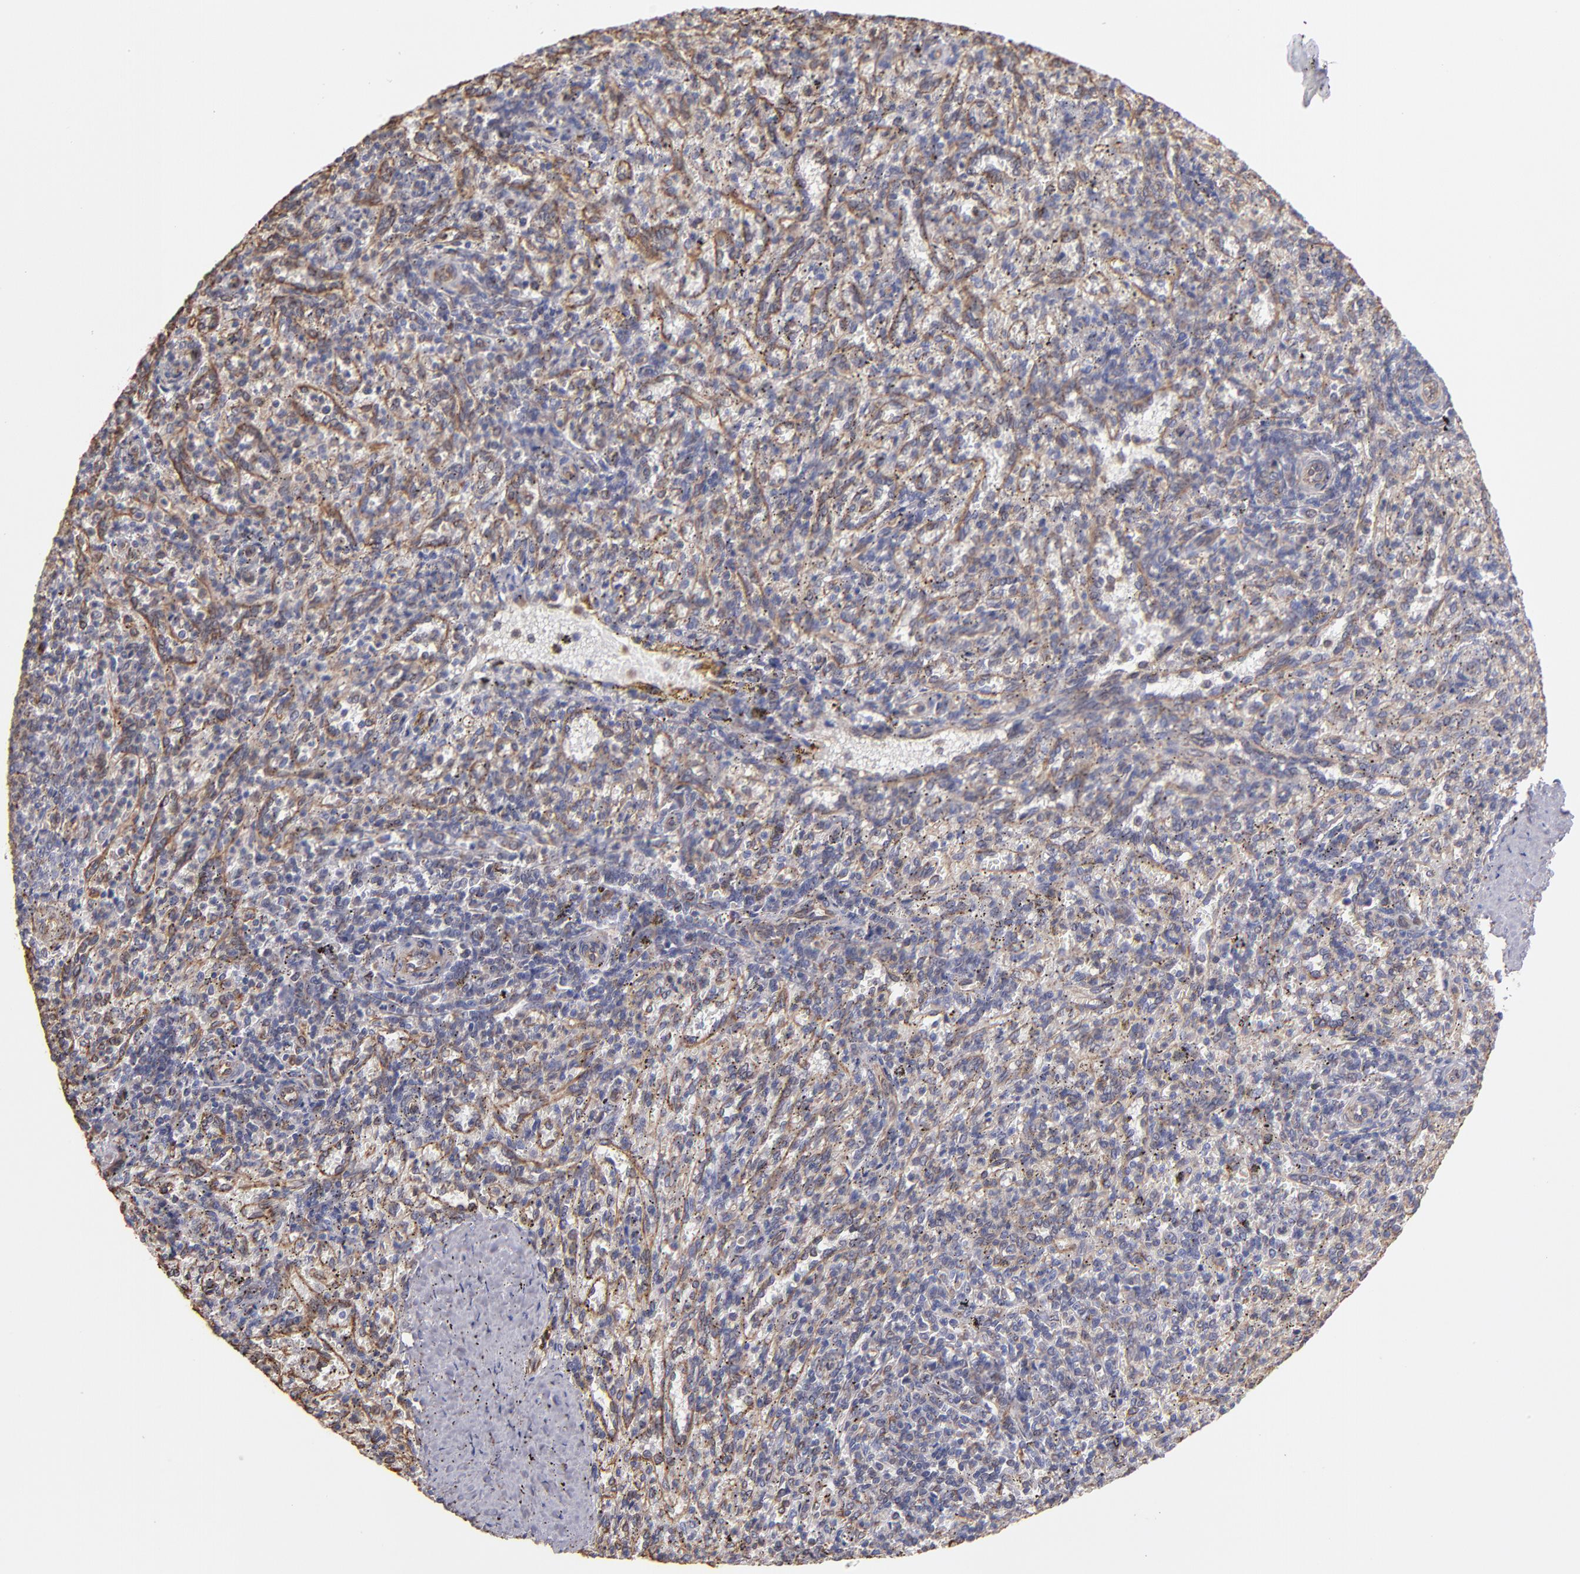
{"staining": {"intensity": "negative", "quantity": "none", "location": "none"}, "tissue": "spleen", "cell_type": "Cells in red pulp", "image_type": "normal", "snomed": [{"axis": "morphology", "description": "Normal tissue, NOS"}, {"axis": "topography", "description": "Spleen"}], "caption": "High magnification brightfield microscopy of unremarkable spleen stained with DAB (brown) and counterstained with hematoxylin (blue): cells in red pulp show no significant staining. The staining was performed using DAB to visualize the protein expression in brown, while the nuclei were stained in blue with hematoxylin (Magnification: 20x).", "gene": "ABCC1", "patient": {"sex": "female", "age": 10}}